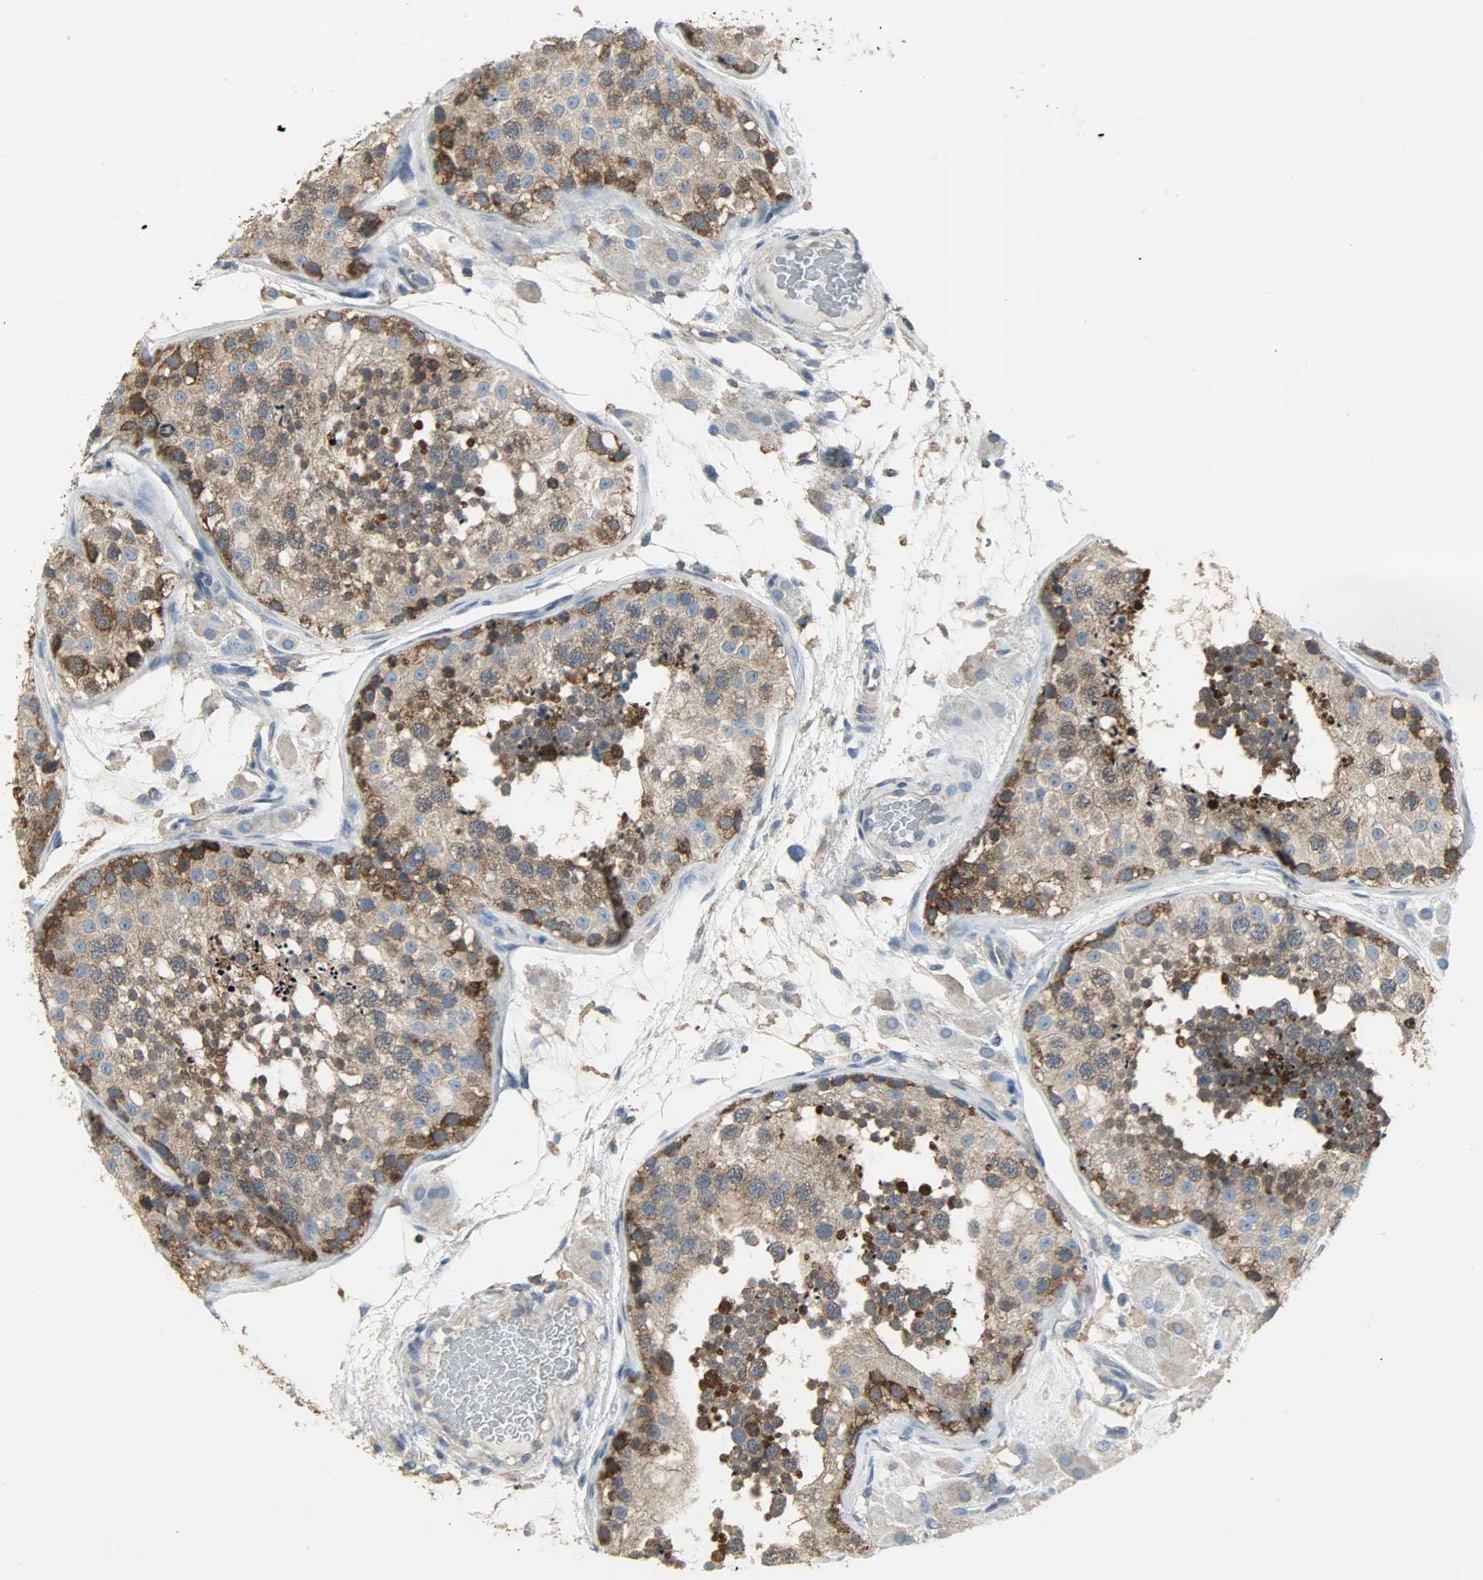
{"staining": {"intensity": "moderate", "quantity": ">75%", "location": "cytoplasmic/membranous"}, "tissue": "testis", "cell_type": "Cells in seminiferous ducts", "image_type": "normal", "snomed": [{"axis": "morphology", "description": "Normal tissue, NOS"}, {"axis": "topography", "description": "Testis"}], "caption": "Immunohistochemical staining of normal human testis displays >75% levels of moderate cytoplasmic/membranous protein staining in approximately >75% of cells in seminiferous ducts.", "gene": "DNAJA4", "patient": {"sex": "male", "age": 26}}